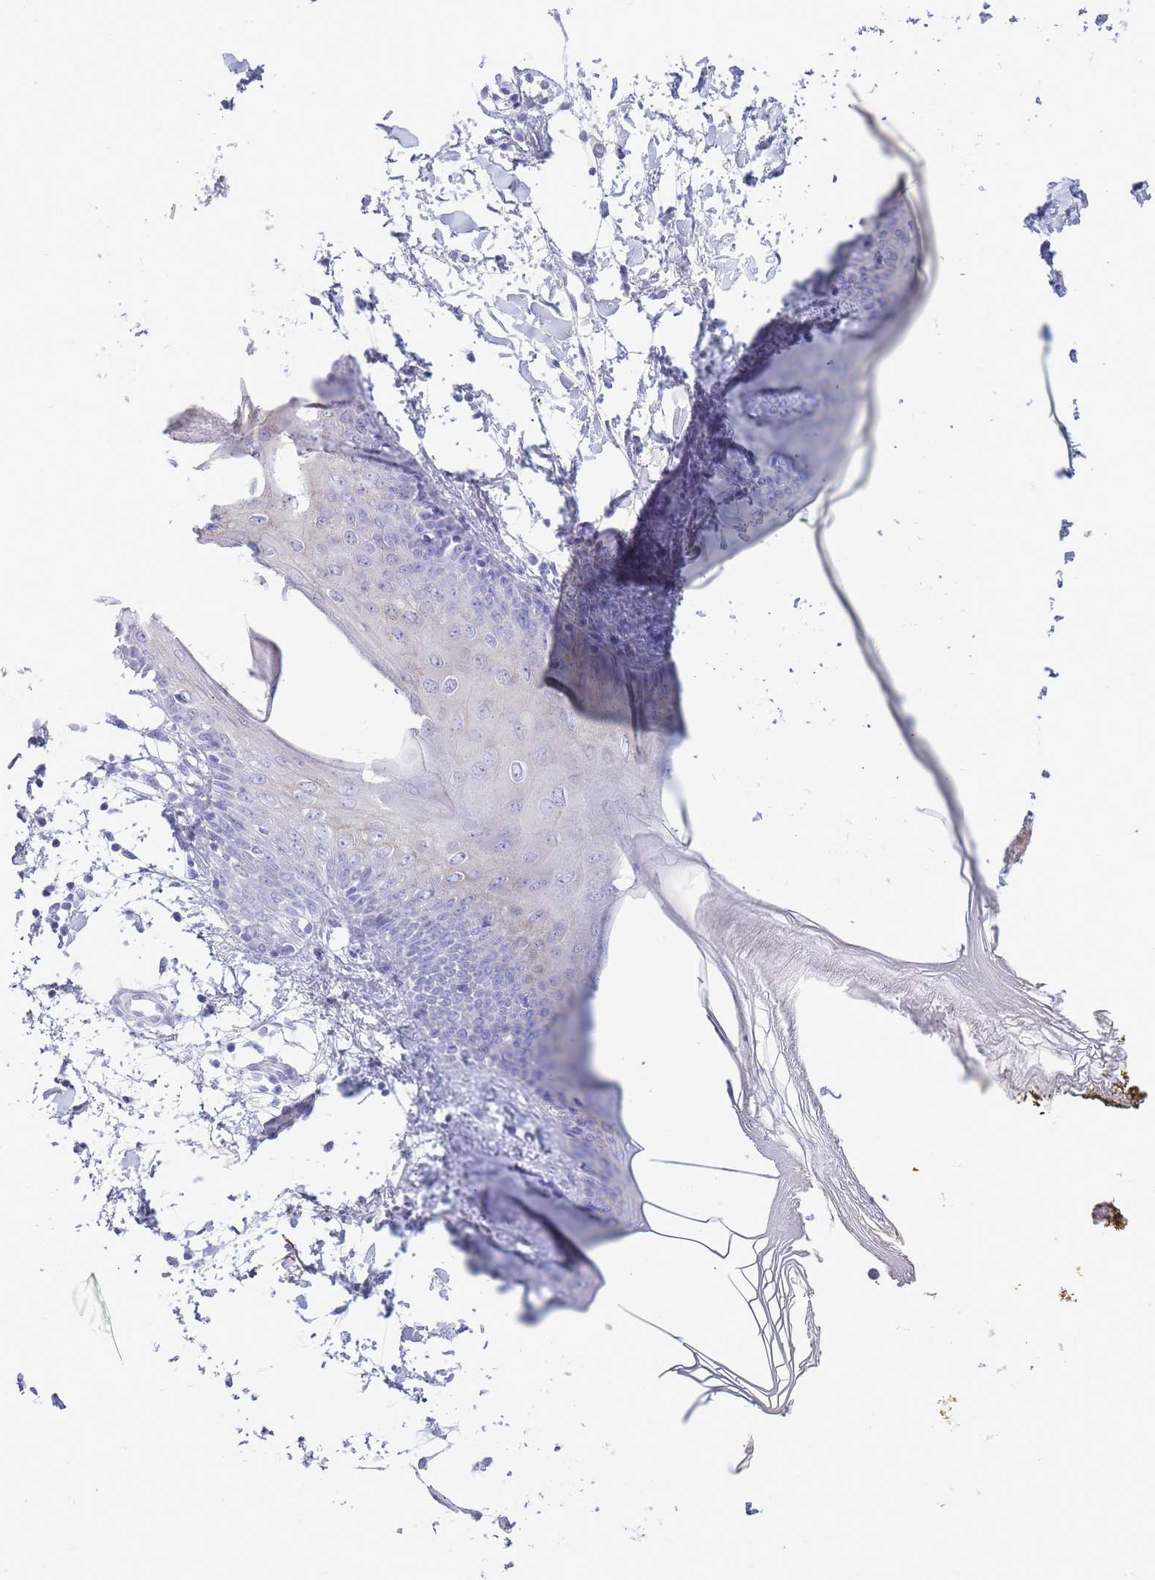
{"staining": {"intensity": "negative", "quantity": "none", "location": "none"}, "tissue": "skin", "cell_type": "Fibroblasts", "image_type": "normal", "snomed": [{"axis": "morphology", "description": "Normal tissue, NOS"}, {"axis": "topography", "description": "Skin"}], "caption": "The histopathology image displays no significant positivity in fibroblasts of skin.", "gene": "ASAP3", "patient": {"sex": "female", "age": 34}}